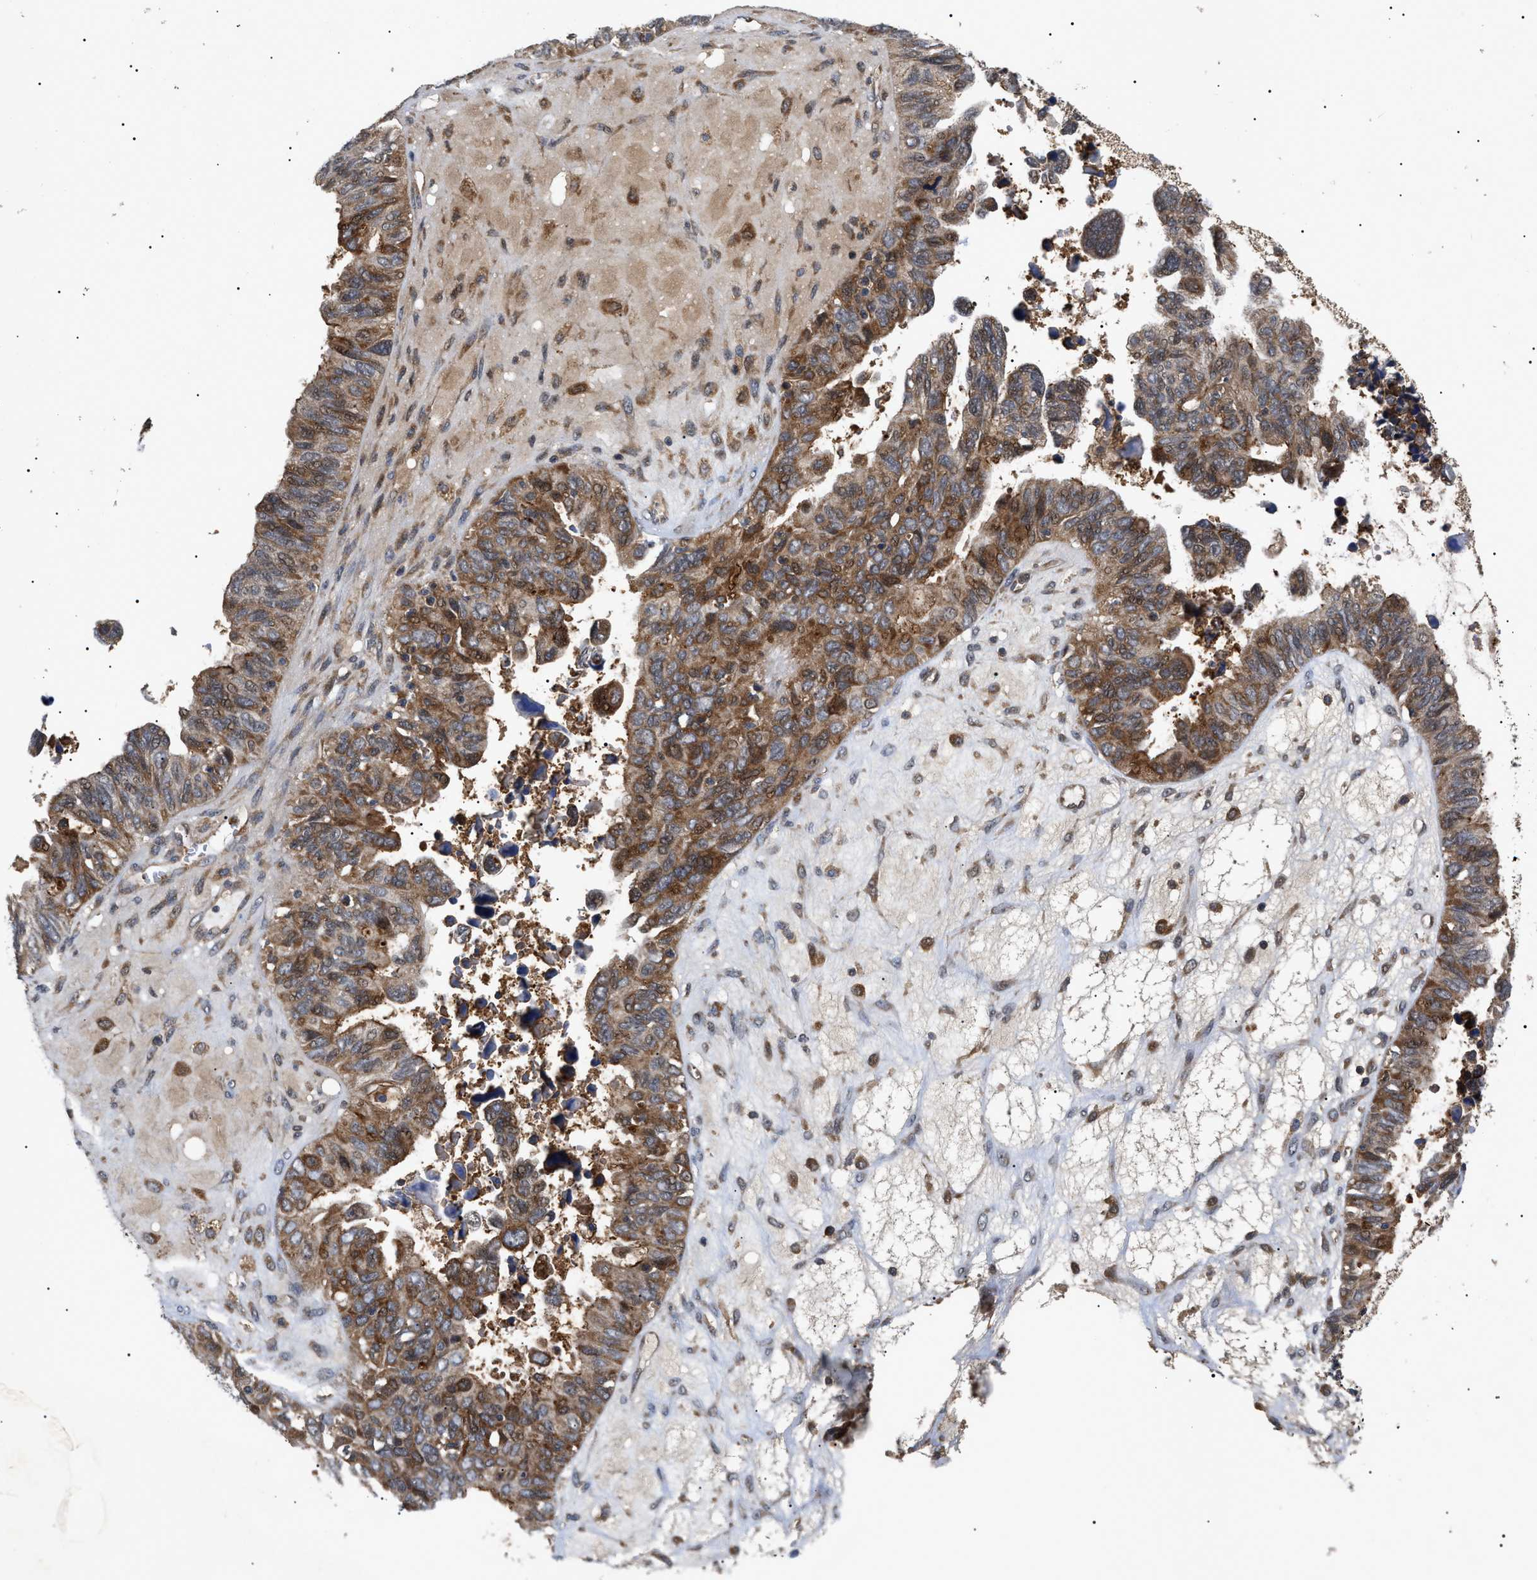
{"staining": {"intensity": "moderate", "quantity": ">75%", "location": "cytoplasmic/membranous,nuclear"}, "tissue": "ovarian cancer", "cell_type": "Tumor cells", "image_type": "cancer", "snomed": [{"axis": "morphology", "description": "Cystadenocarcinoma, serous, NOS"}, {"axis": "topography", "description": "Ovary"}], "caption": "DAB (3,3'-diaminobenzidine) immunohistochemical staining of ovarian cancer demonstrates moderate cytoplasmic/membranous and nuclear protein expression in about >75% of tumor cells. The protein is stained brown, and the nuclei are stained in blue (DAB IHC with brightfield microscopy, high magnification).", "gene": "ASTL", "patient": {"sex": "female", "age": 79}}